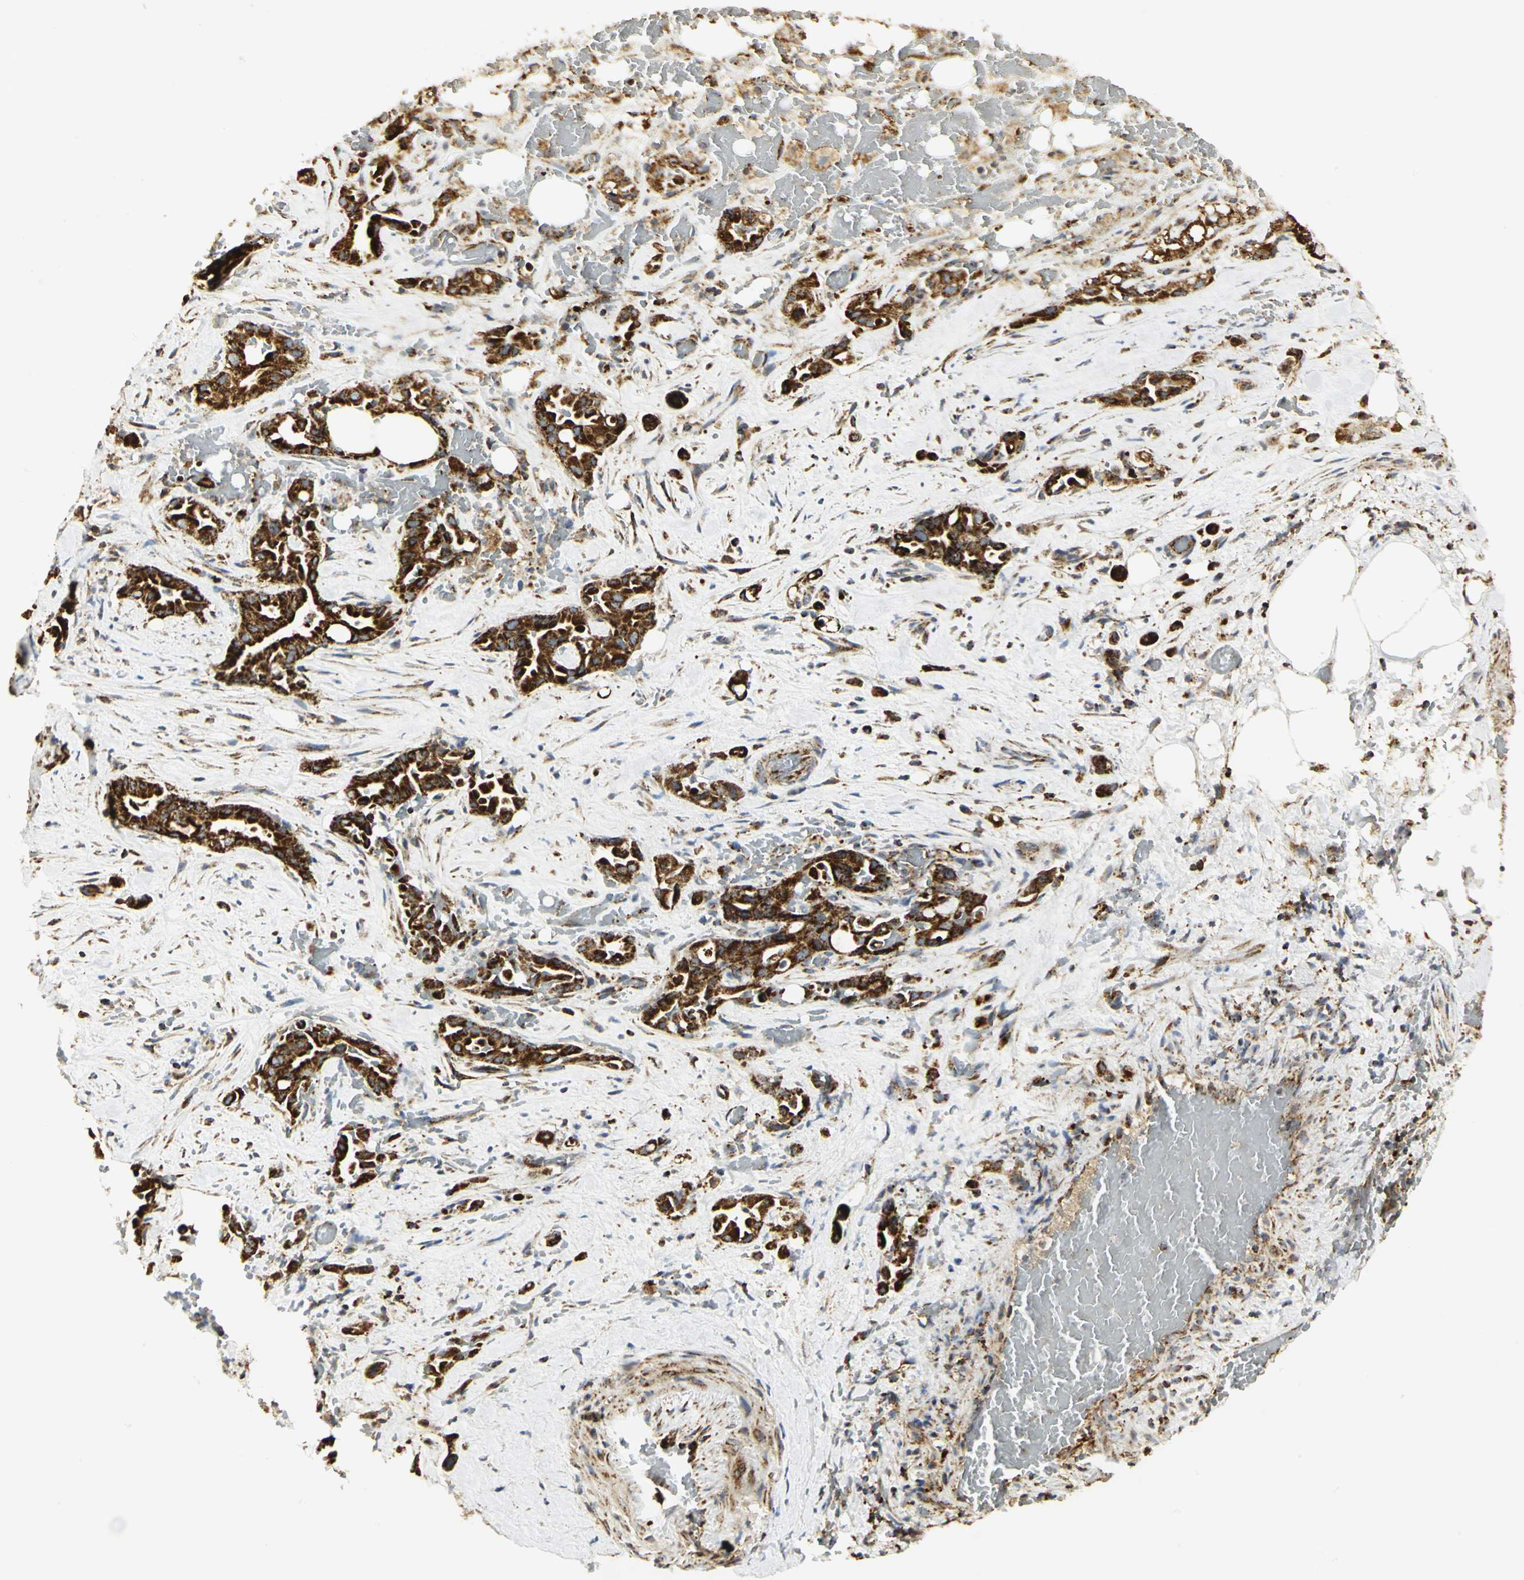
{"staining": {"intensity": "strong", "quantity": ">75%", "location": "cytoplasmic/membranous"}, "tissue": "liver cancer", "cell_type": "Tumor cells", "image_type": "cancer", "snomed": [{"axis": "morphology", "description": "Cholangiocarcinoma"}, {"axis": "topography", "description": "Liver"}], "caption": "Protein analysis of liver cancer (cholangiocarcinoma) tissue displays strong cytoplasmic/membranous expression in approximately >75% of tumor cells.", "gene": "VDAC1", "patient": {"sex": "female", "age": 68}}